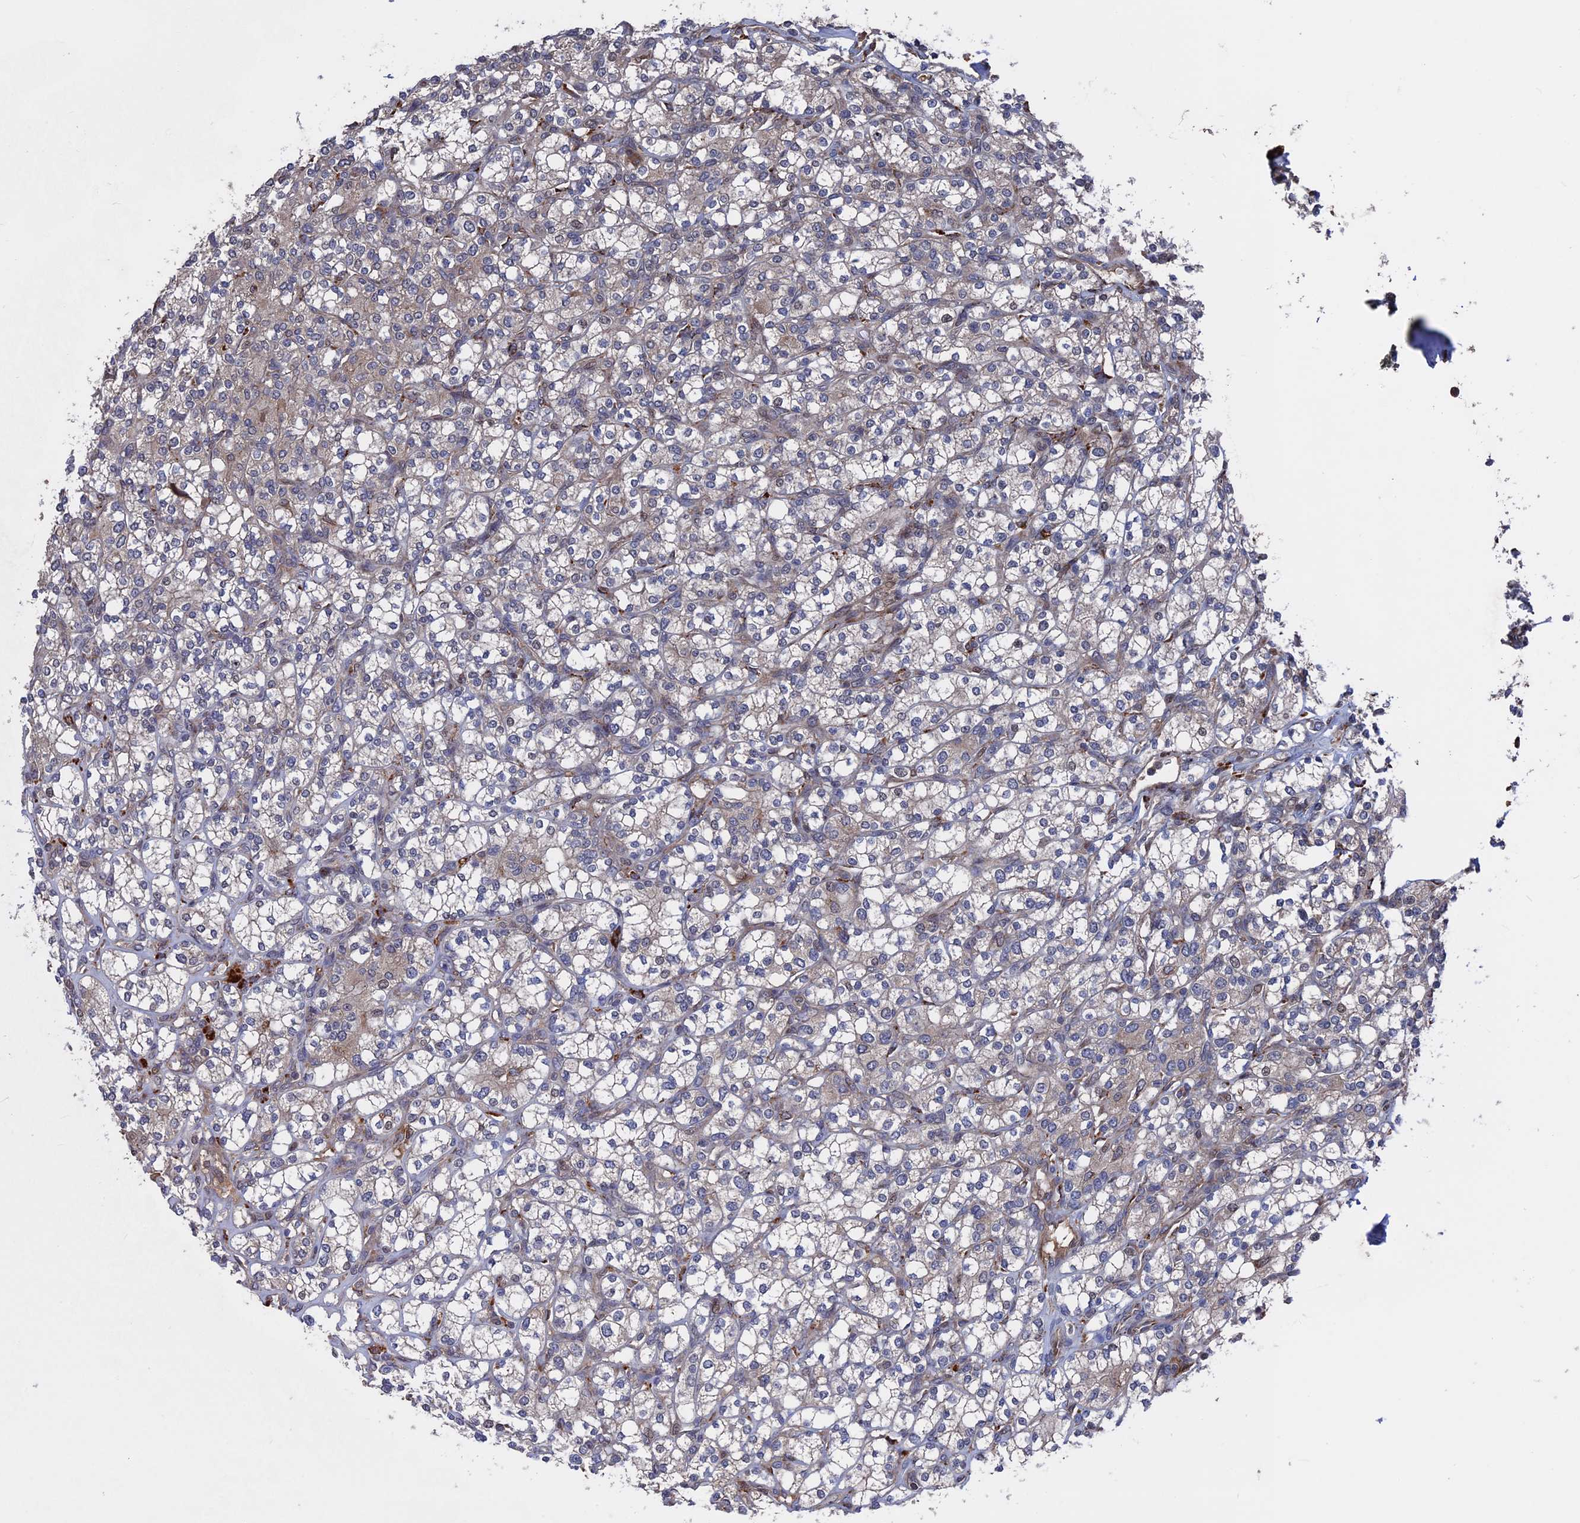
{"staining": {"intensity": "weak", "quantity": "<25%", "location": "cytoplasmic/membranous"}, "tissue": "renal cancer", "cell_type": "Tumor cells", "image_type": "cancer", "snomed": [{"axis": "morphology", "description": "Adenocarcinoma, NOS"}, {"axis": "topography", "description": "Kidney"}], "caption": "Immunohistochemistry (IHC) image of neoplastic tissue: human renal cancer stained with DAB (3,3'-diaminobenzidine) exhibits no significant protein positivity in tumor cells.", "gene": "PLA2G15", "patient": {"sex": "male", "age": 77}}